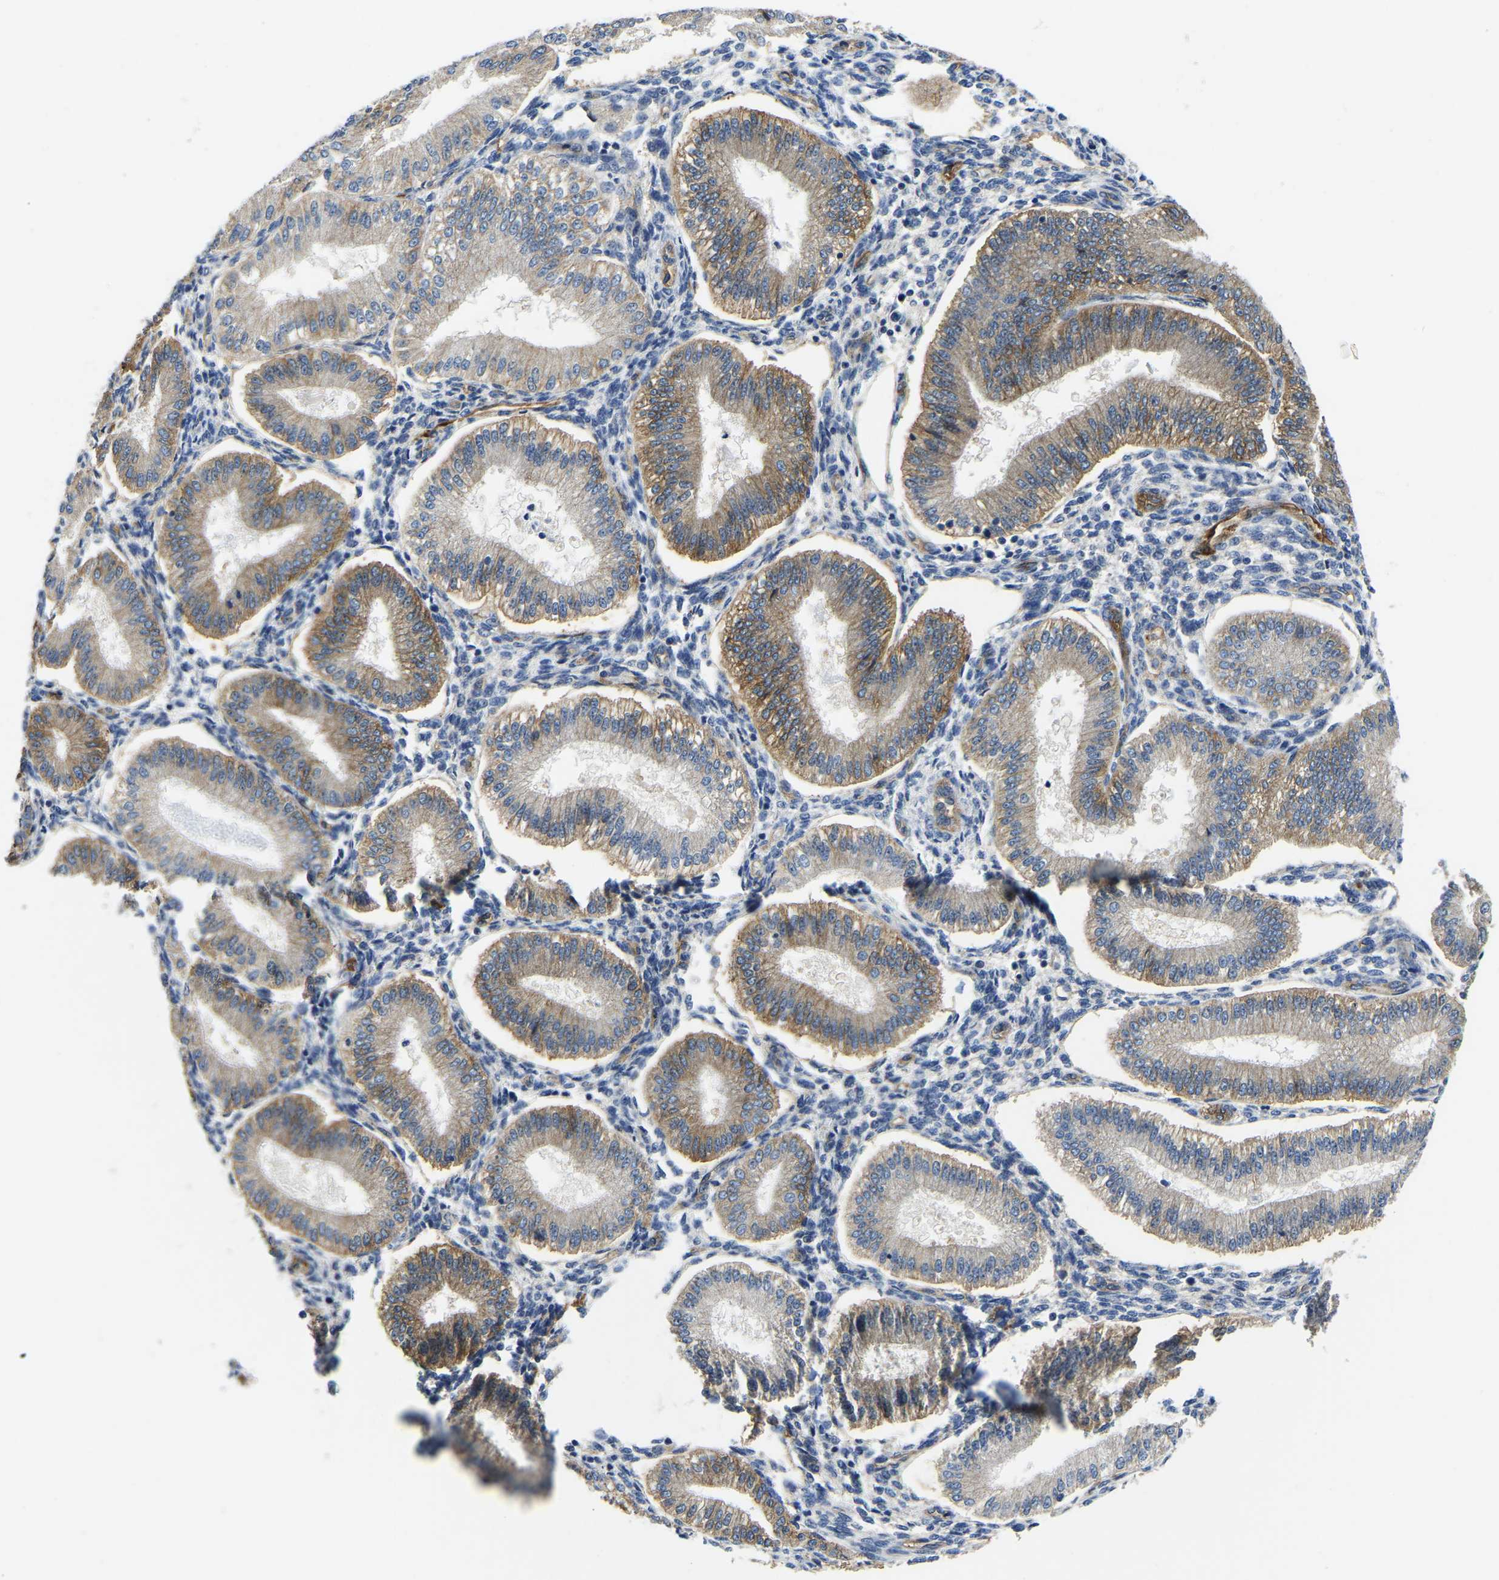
{"staining": {"intensity": "negative", "quantity": "none", "location": "none"}, "tissue": "endometrium", "cell_type": "Cells in endometrial stroma", "image_type": "normal", "snomed": [{"axis": "morphology", "description": "Normal tissue, NOS"}, {"axis": "topography", "description": "Endometrium"}], "caption": "Endometrium stained for a protein using immunohistochemistry exhibits no expression cells in endometrial stroma.", "gene": "ITGA2", "patient": {"sex": "female", "age": 39}}